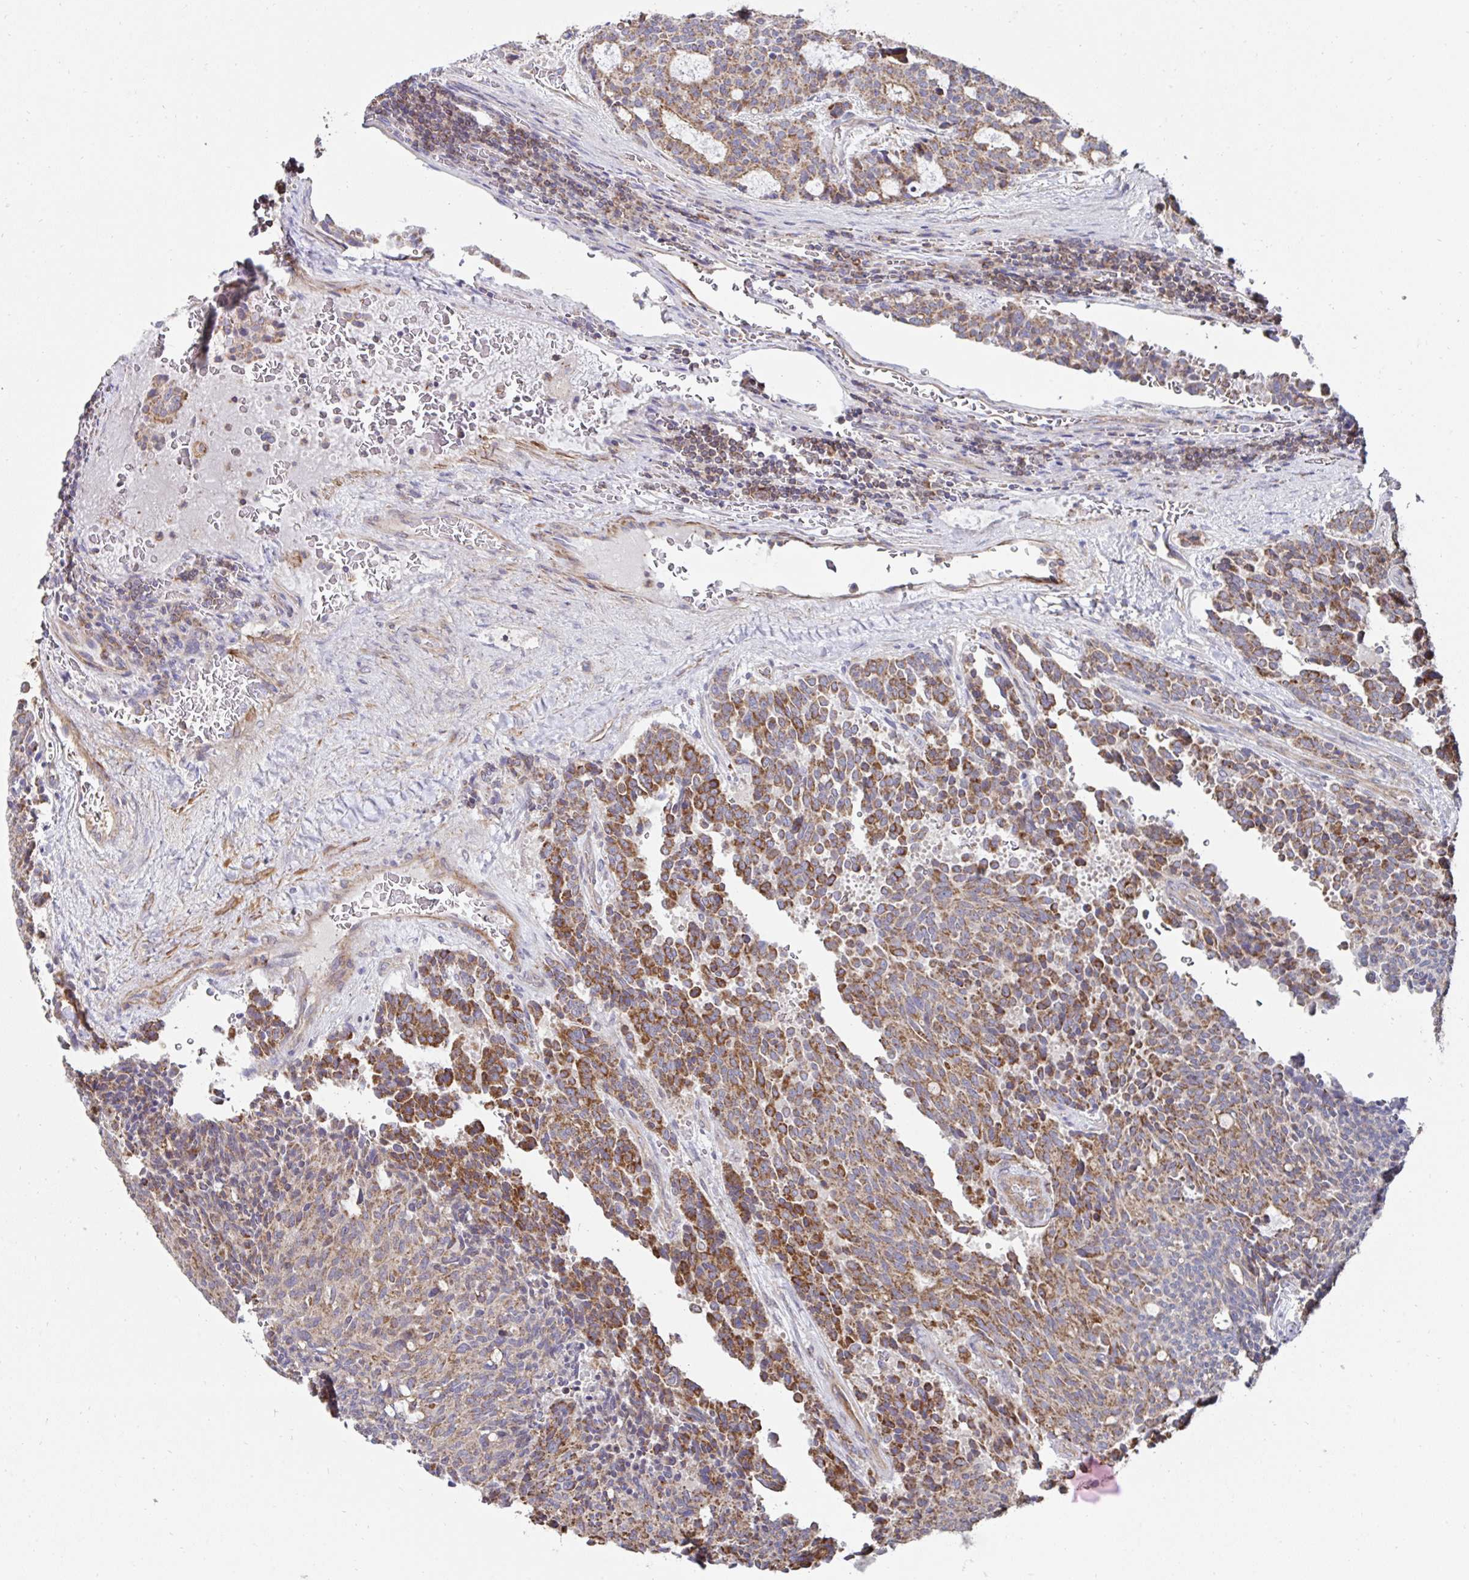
{"staining": {"intensity": "moderate", "quantity": ">75%", "location": "cytoplasmic/membranous"}, "tissue": "carcinoid", "cell_type": "Tumor cells", "image_type": "cancer", "snomed": [{"axis": "morphology", "description": "Carcinoid, malignant, NOS"}, {"axis": "topography", "description": "Pancreas"}], "caption": "About >75% of tumor cells in carcinoid show moderate cytoplasmic/membranous protein staining as visualized by brown immunohistochemical staining.", "gene": "DZANK1", "patient": {"sex": "female", "age": 54}}